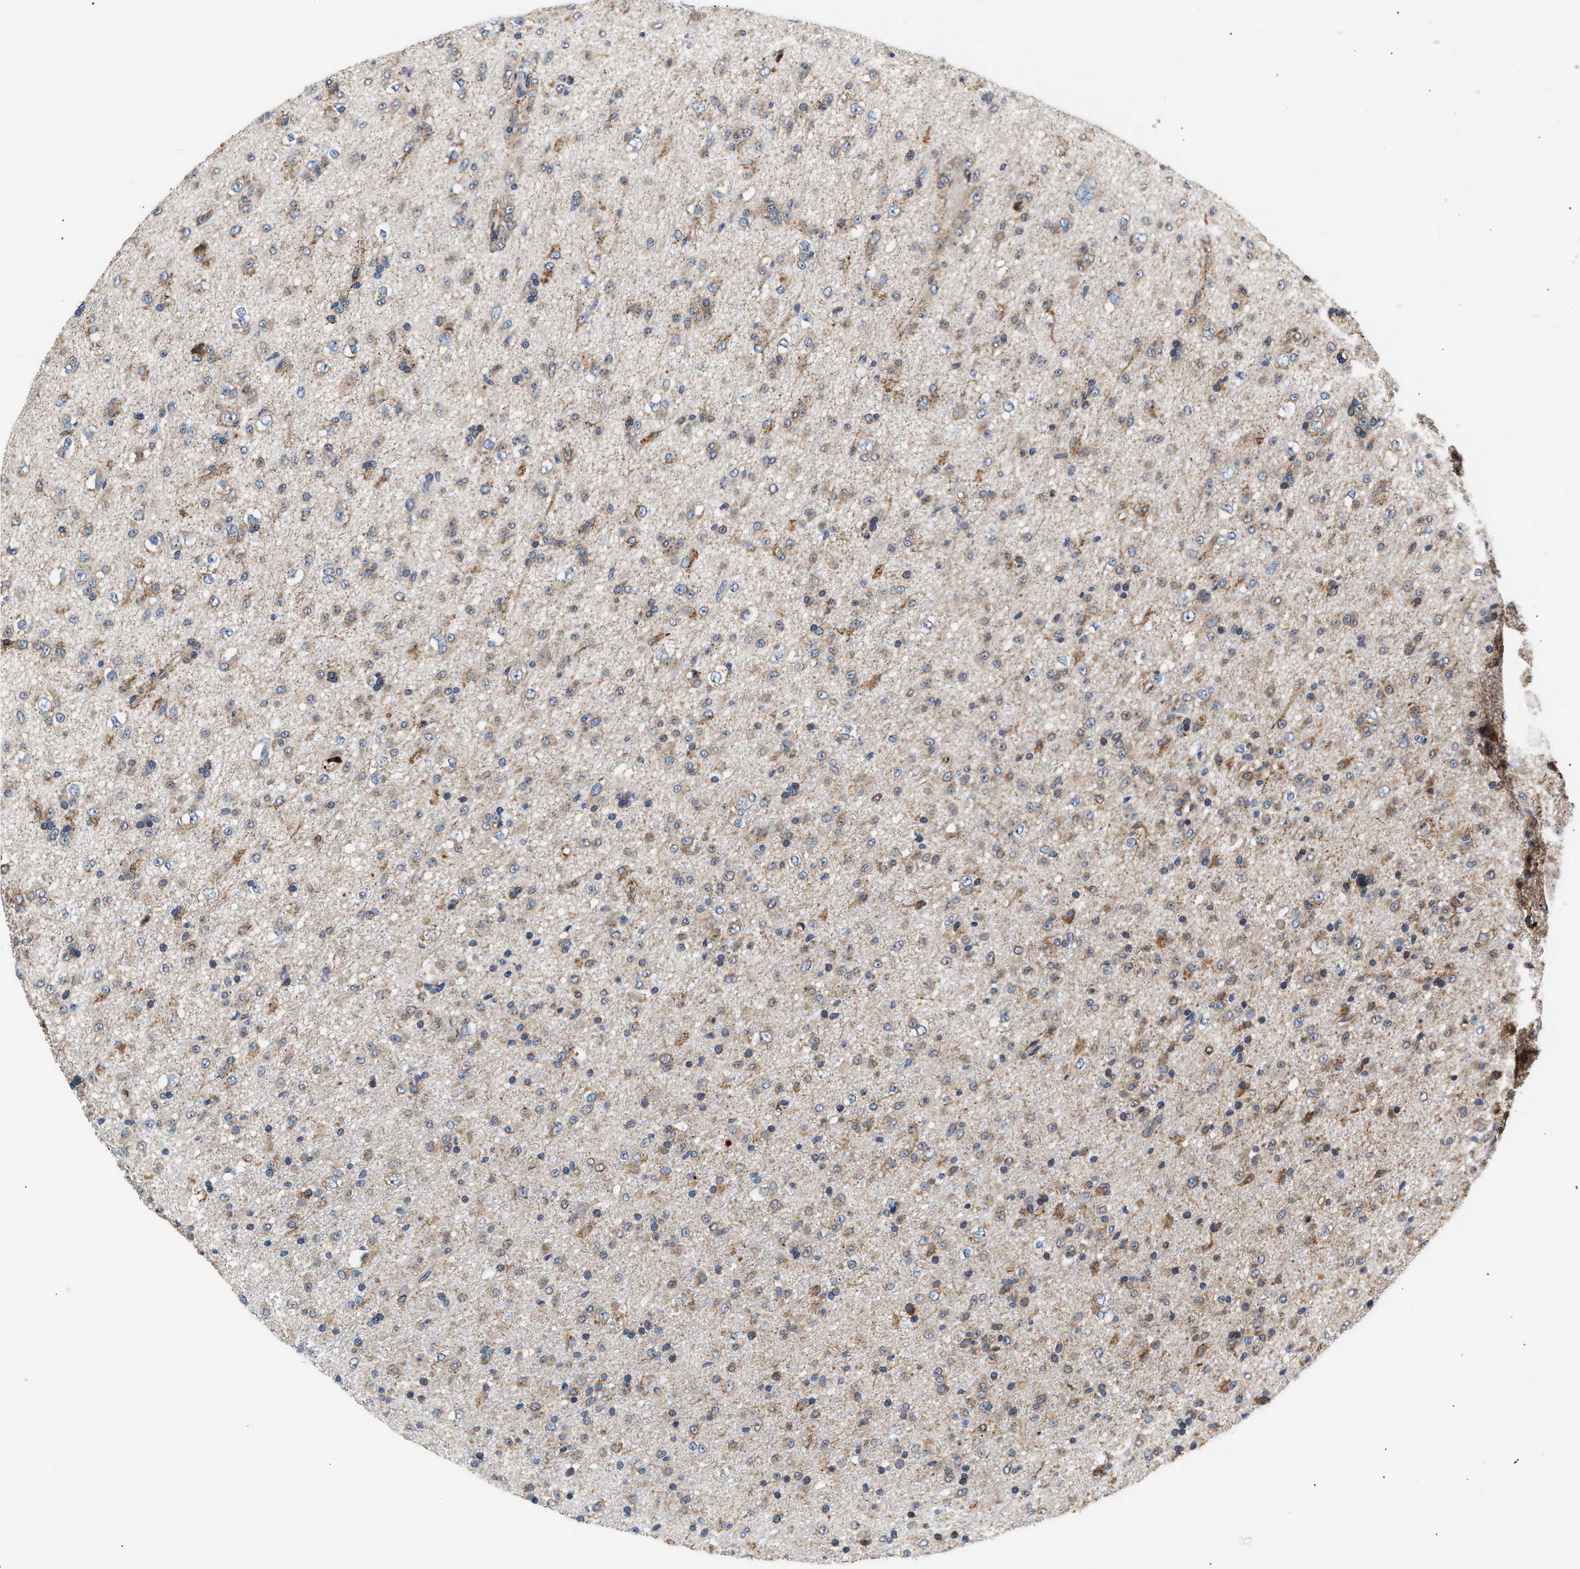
{"staining": {"intensity": "weak", "quantity": "25%-75%", "location": "cytoplasmic/membranous"}, "tissue": "glioma", "cell_type": "Tumor cells", "image_type": "cancer", "snomed": [{"axis": "morphology", "description": "Glioma, malignant, Low grade"}, {"axis": "topography", "description": "Brain"}], "caption": "DAB immunohistochemical staining of human glioma demonstrates weak cytoplasmic/membranous protein positivity in about 25%-75% of tumor cells.", "gene": "IFT74", "patient": {"sex": "male", "age": 65}}